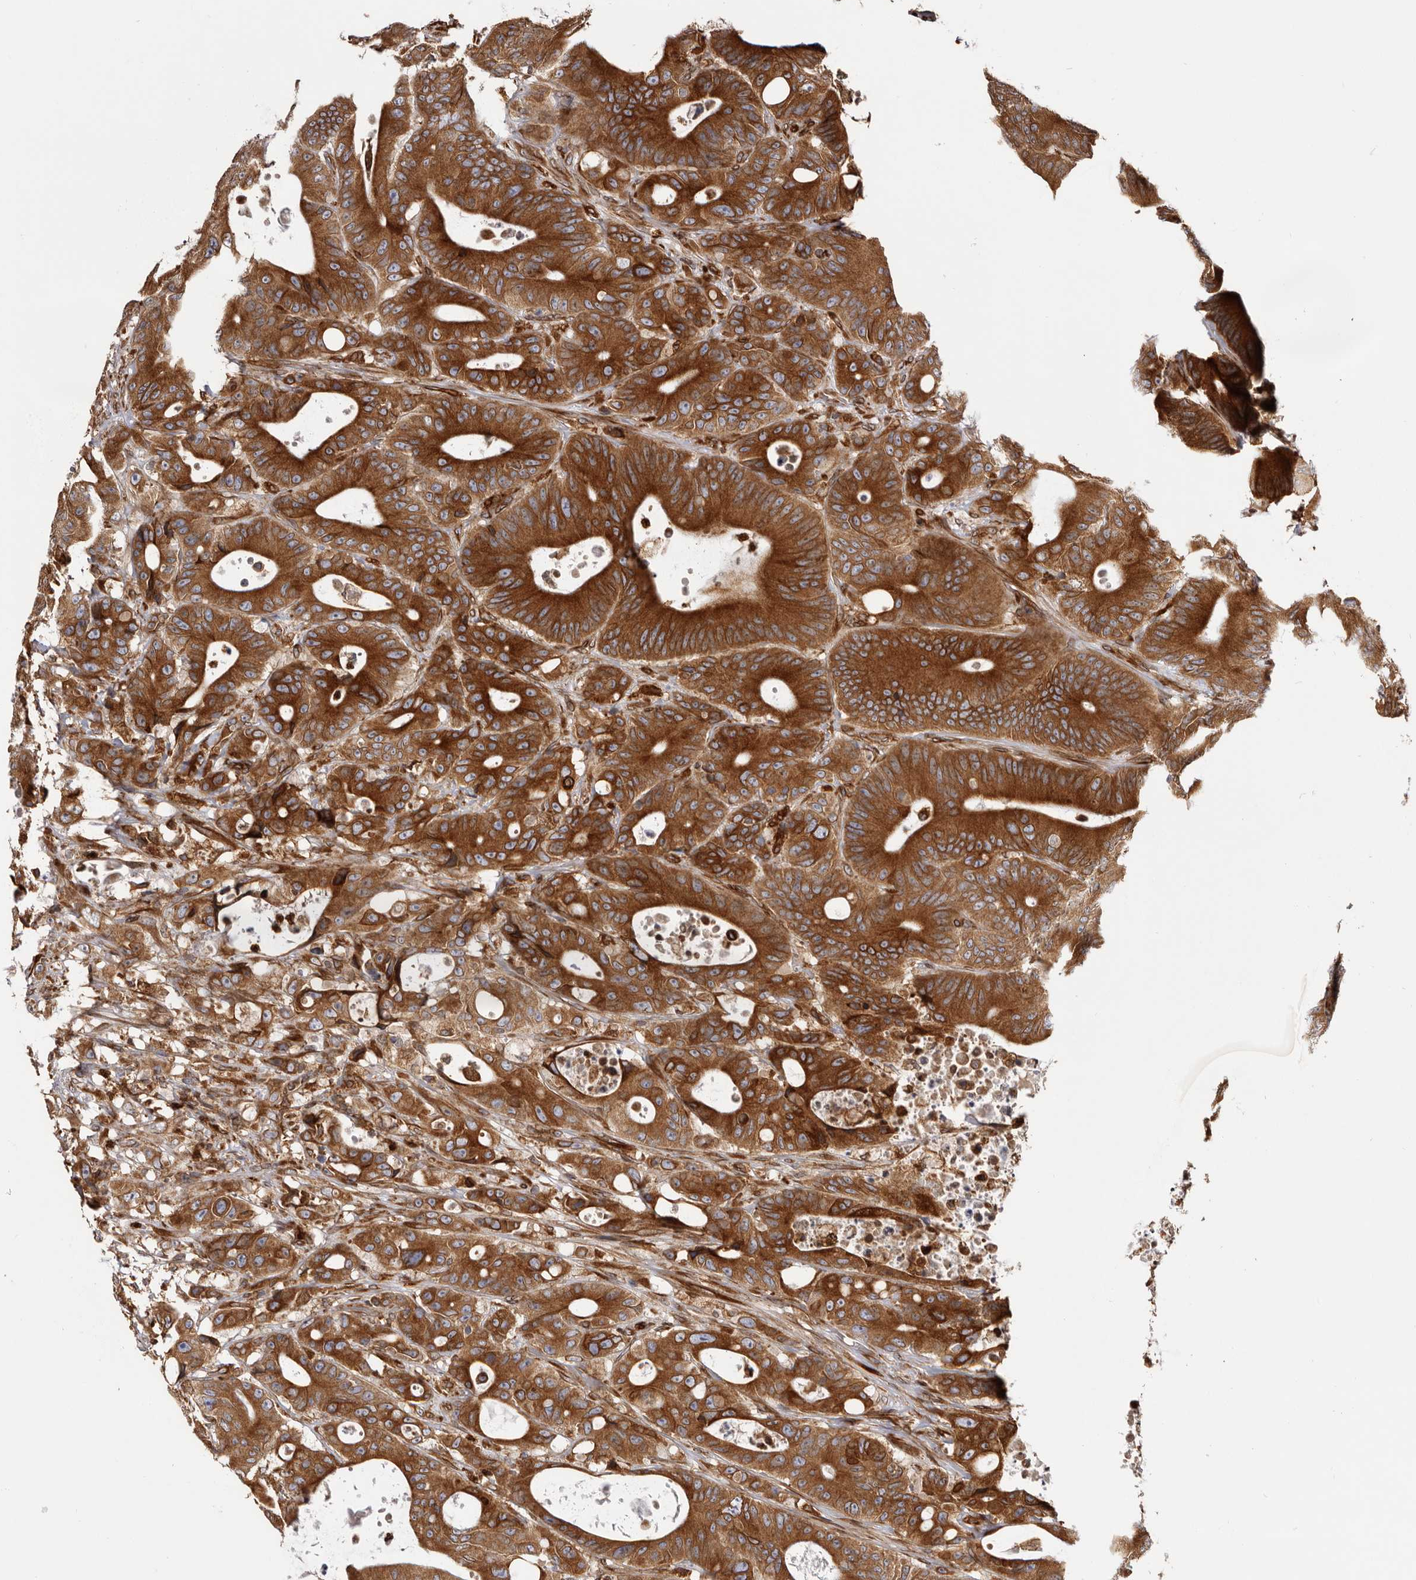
{"staining": {"intensity": "strong", "quantity": ">75%", "location": "cytoplasmic/membranous"}, "tissue": "colorectal cancer", "cell_type": "Tumor cells", "image_type": "cancer", "snomed": [{"axis": "morphology", "description": "Adenocarcinoma, NOS"}, {"axis": "topography", "description": "Colon"}], "caption": "Immunohistochemistry of colorectal adenocarcinoma displays high levels of strong cytoplasmic/membranous staining in approximately >75% of tumor cells.", "gene": "C4orf3", "patient": {"sex": "male", "age": 83}}